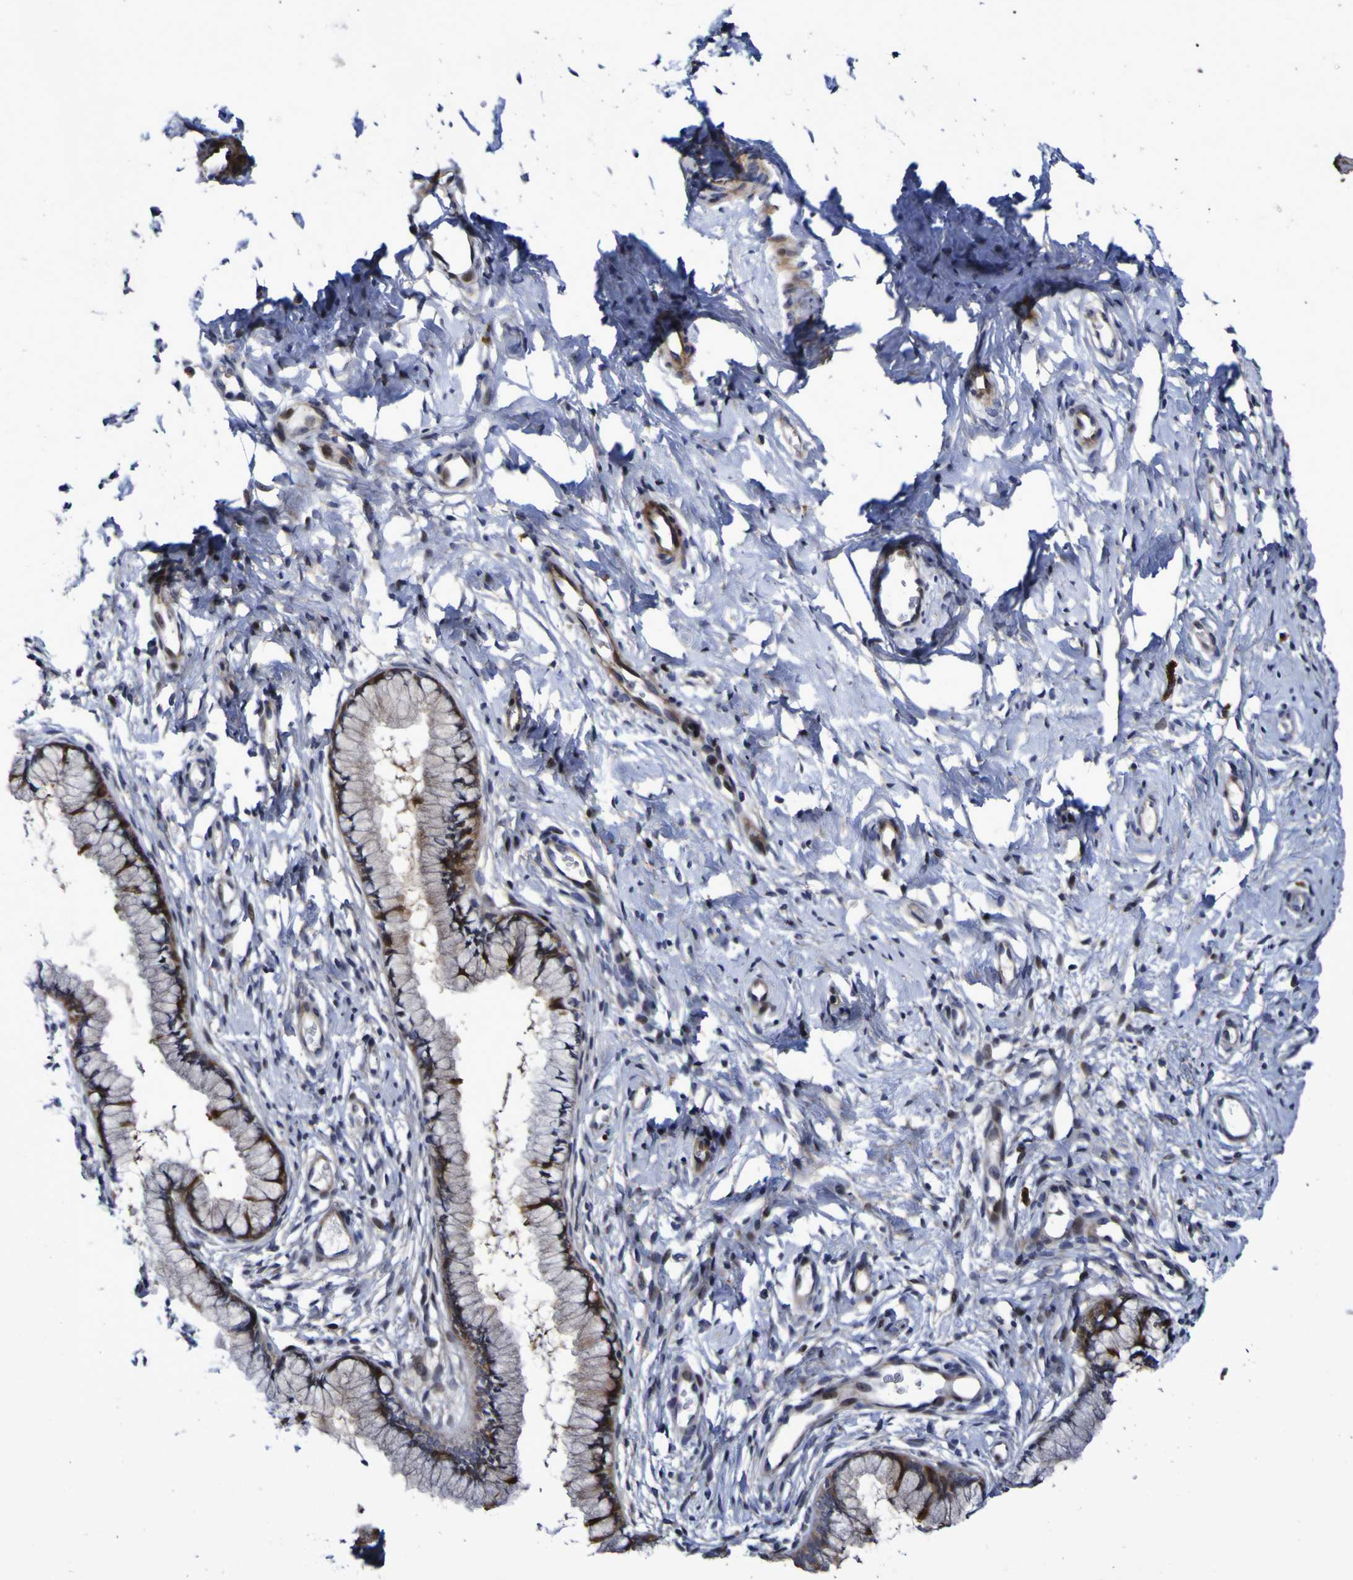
{"staining": {"intensity": "moderate", "quantity": ">75%", "location": "cytoplasmic/membranous"}, "tissue": "cervix", "cell_type": "Glandular cells", "image_type": "normal", "snomed": [{"axis": "morphology", "description": "Normal tissue, NOS"}, {"axis": "topography", "description": "Cervix"}], "caption": "Cervix stained with DAB IHC reveals medium levels of moderate cytoplasmic/membranous staining in about >75% of glandular cells.", "gene": "MGLL", "patient": {"sex": "female", "age": 65}}